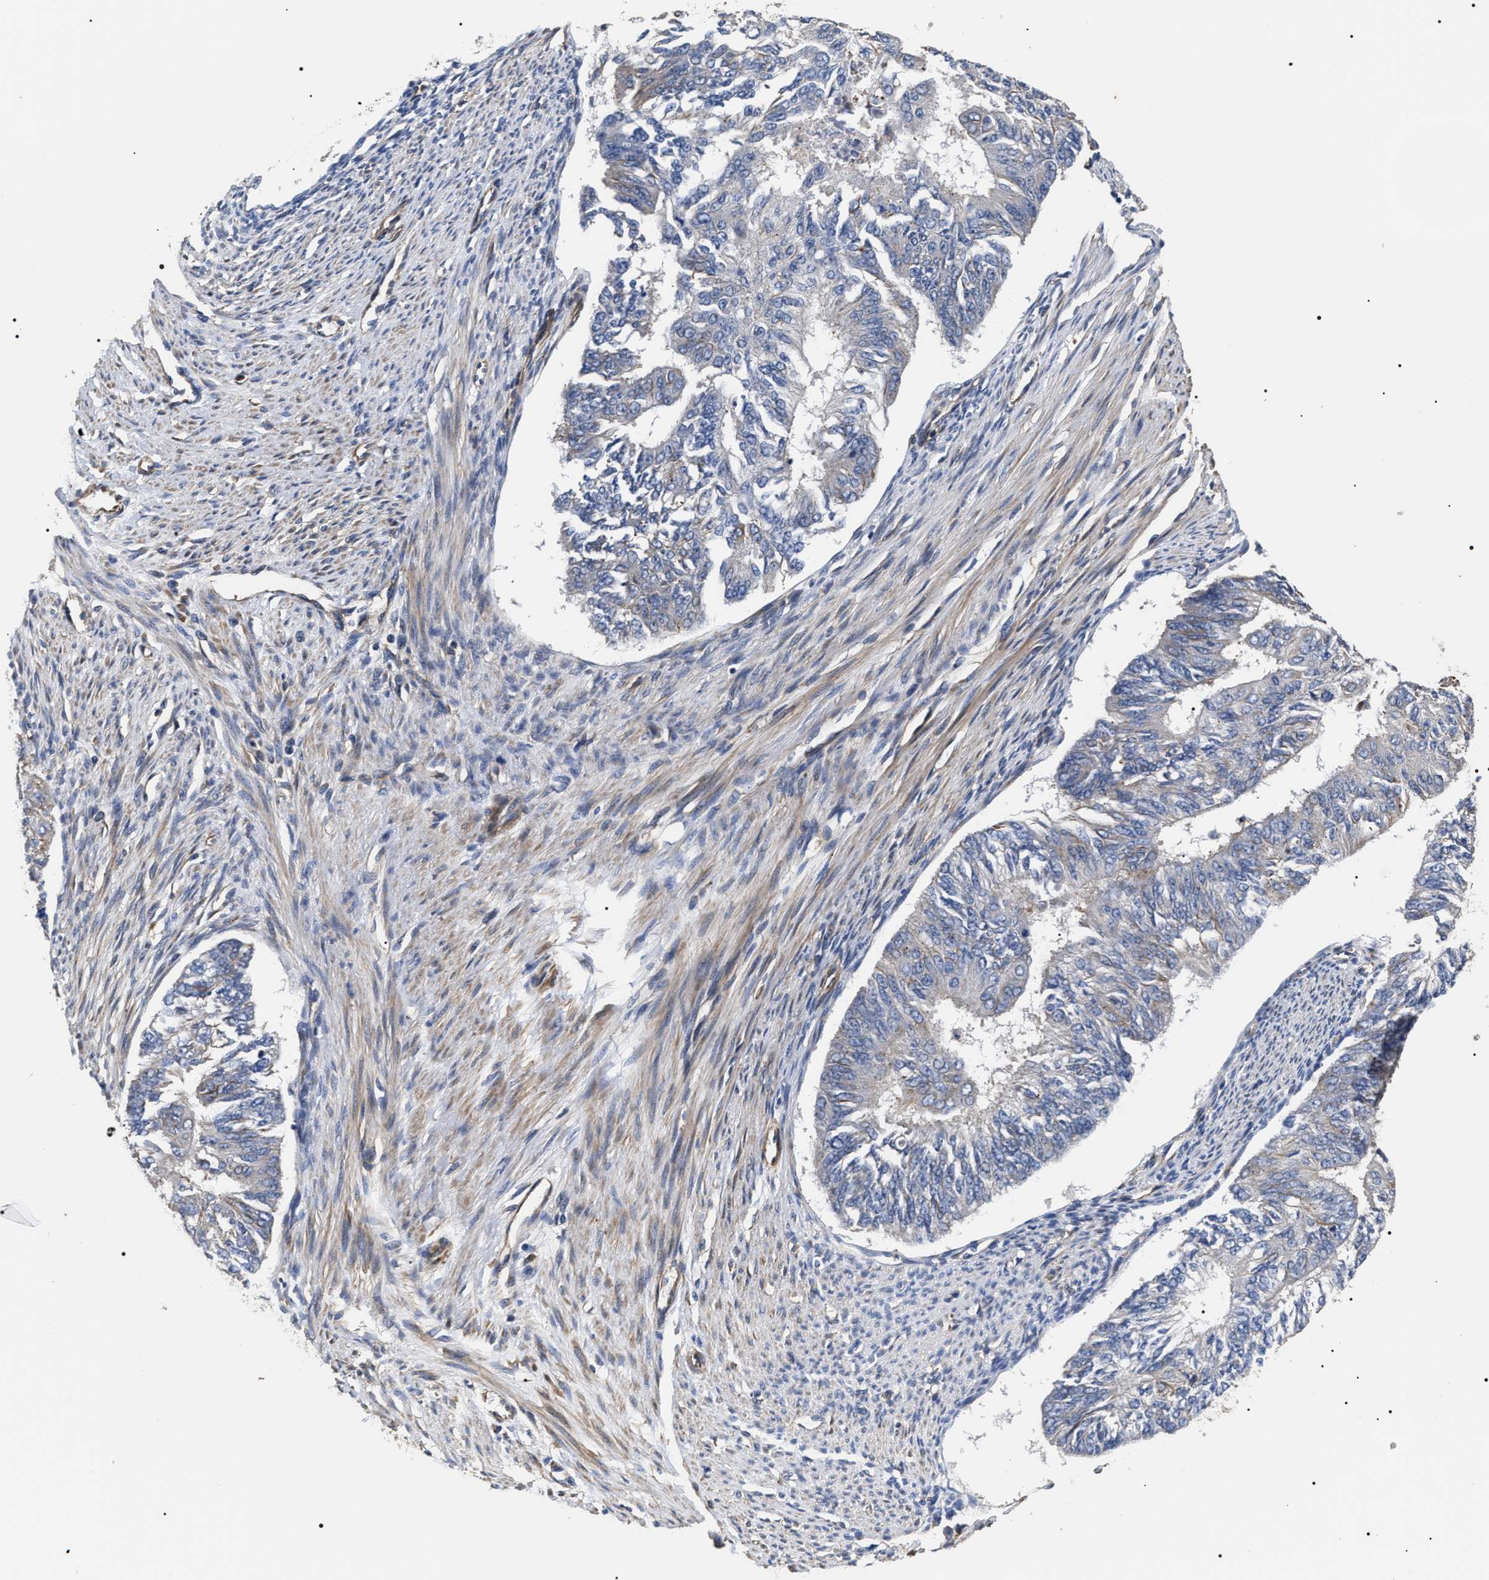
{"staining": {"intensity": "negative", "quantity": "none", "location": "none"}, "tissue": "endometrial cancer", "cell_type": "Tumor cells", "image_type": "cancer", "snomed": [{"axis": "morphology", "description": "Adenocarcinoma, NOS"}, {"axis": "topography", "description": "Endometrium"}], "caption": "IHC histopathology image of human endometrial cancer (adenocarcinoma) stained for a protein (brown), which shows no staining in tumor cells.", "gene": "TSPAN33", "patient": {"sex": "female", "age": 32}}